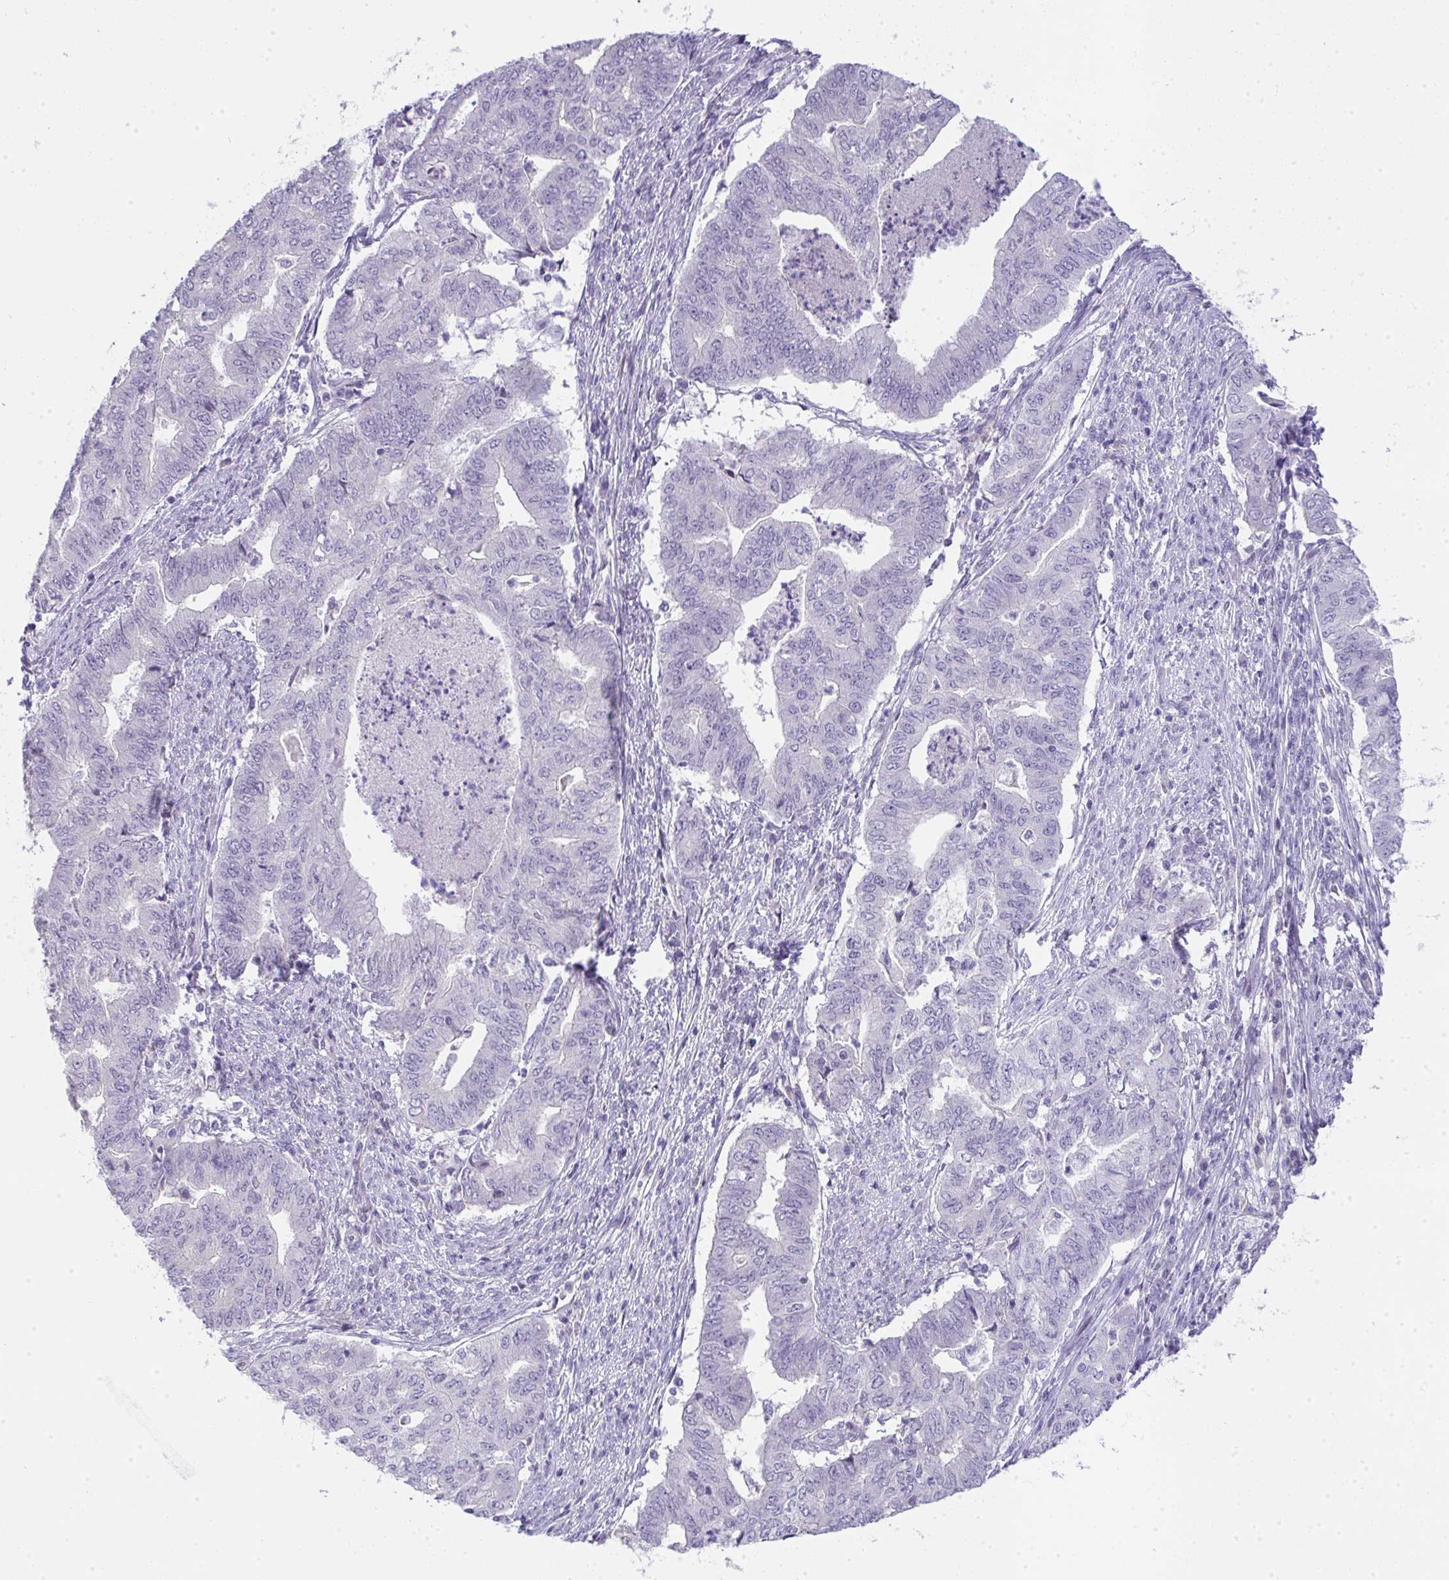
{"staining": {"intensity": "negative", "quantity": "none", "location": "none"}, "tissue": "endometrial cancer", "cell_type": "Tumor cells", "image_type": "cancer", "snomed": [{"axis": "morphology", "description": "Adenocarcinoma, NOS"}, {"axis": "topography", "description": "Endometrium"}], "caption": "Tumor cells are negative for brown protein staining in endometrial adenocarcinoma.", "gene": "GALNT16", "patient": {"sex": "female", "age": 79}}